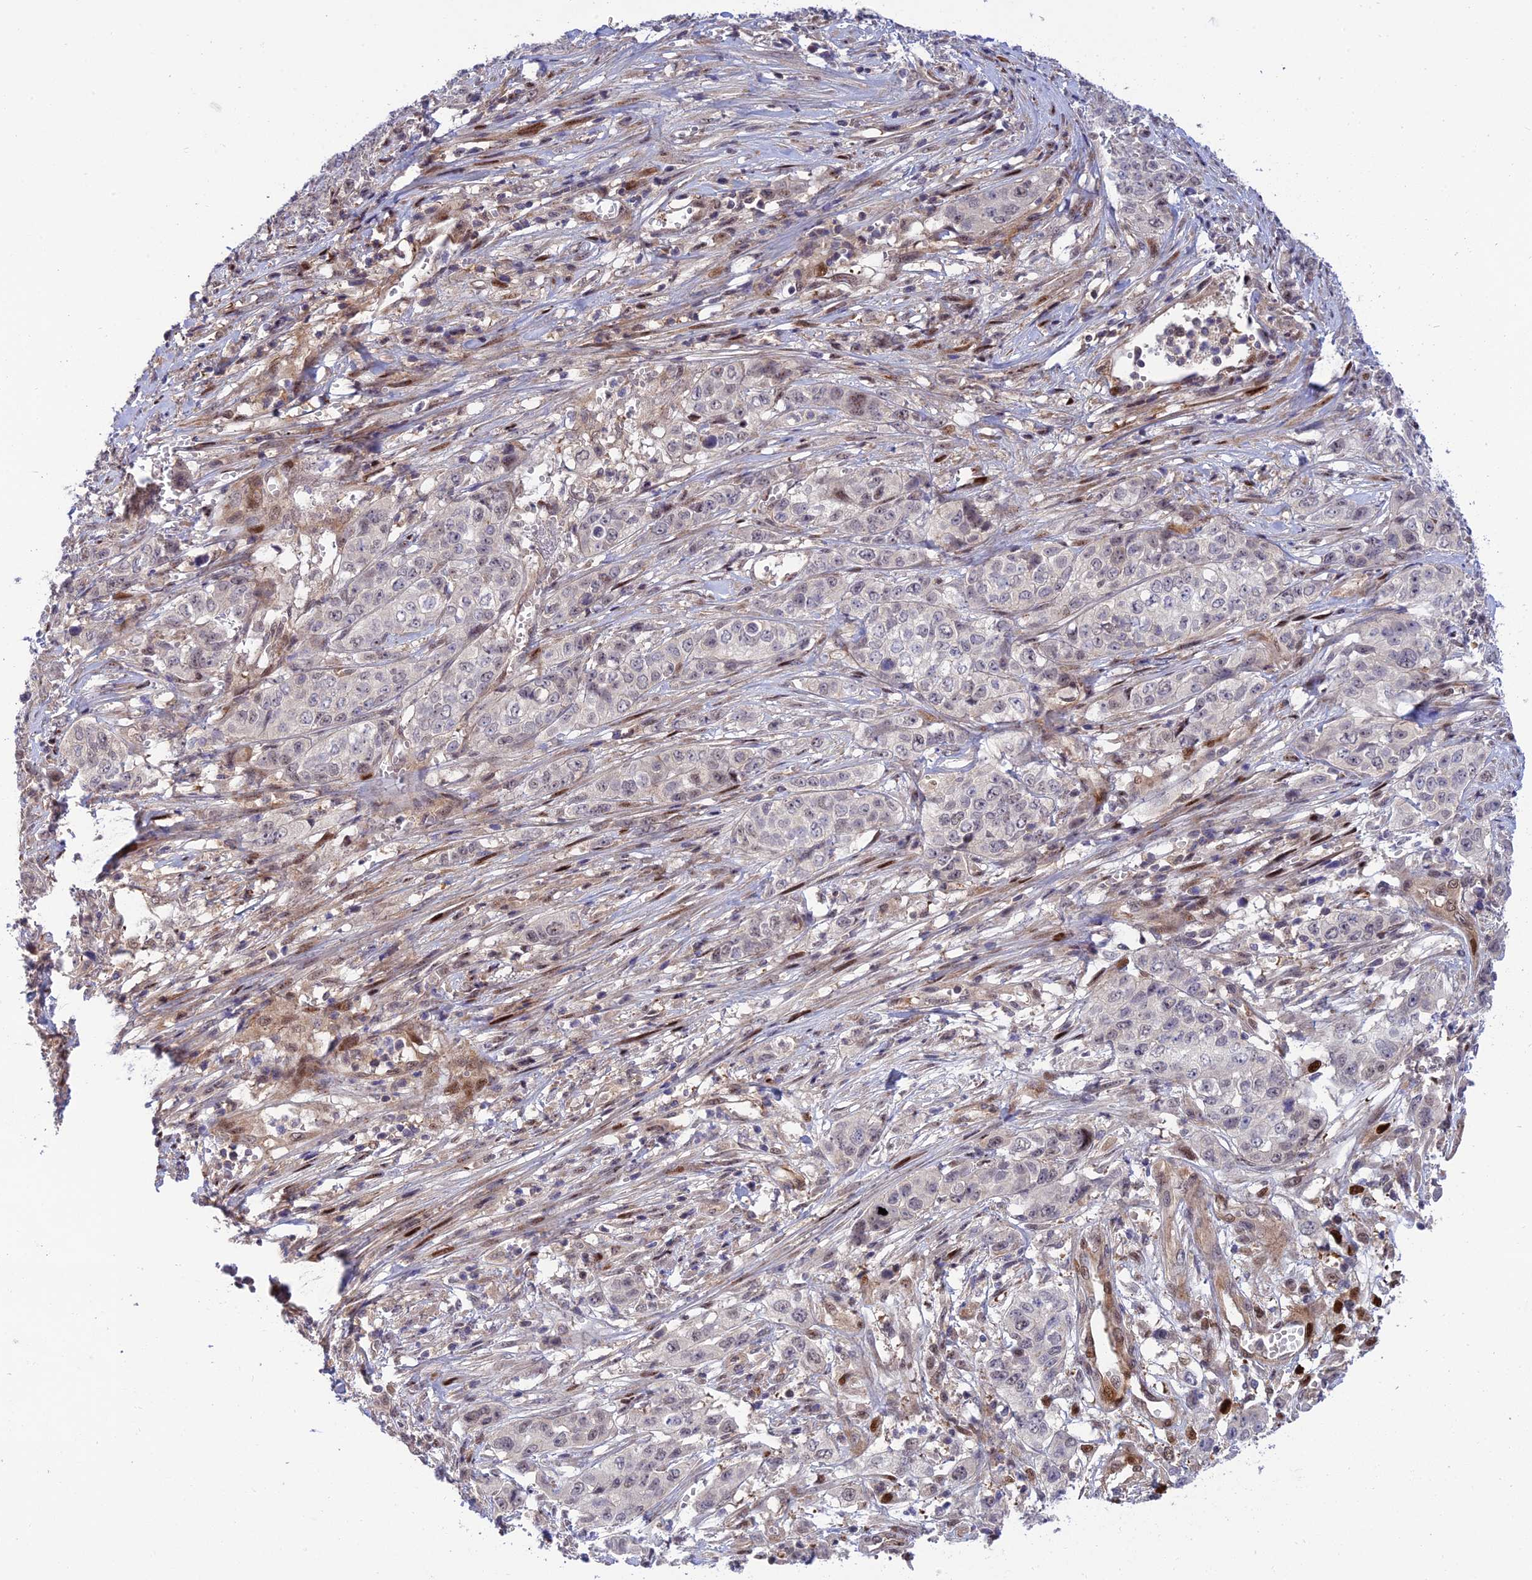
{"staining": {"intensity": "negative", "quantity": "none", "location": "none"}, "tissue": "stomach cancer", "cell_type": "Tumor cells", "image_type": "cancer", "snomed": [{"axis": "morphology", "description": "Adenocarcinoma, NOS"}, {"axis": "topography", "description": "Stomach, upper"}], "caption": "Stomach cancer was stained to show a protein in brown. There is no significant positivity in tumor cells.", "gene": "ZNF584", "patient": {"sex": "male", "age": 62}}